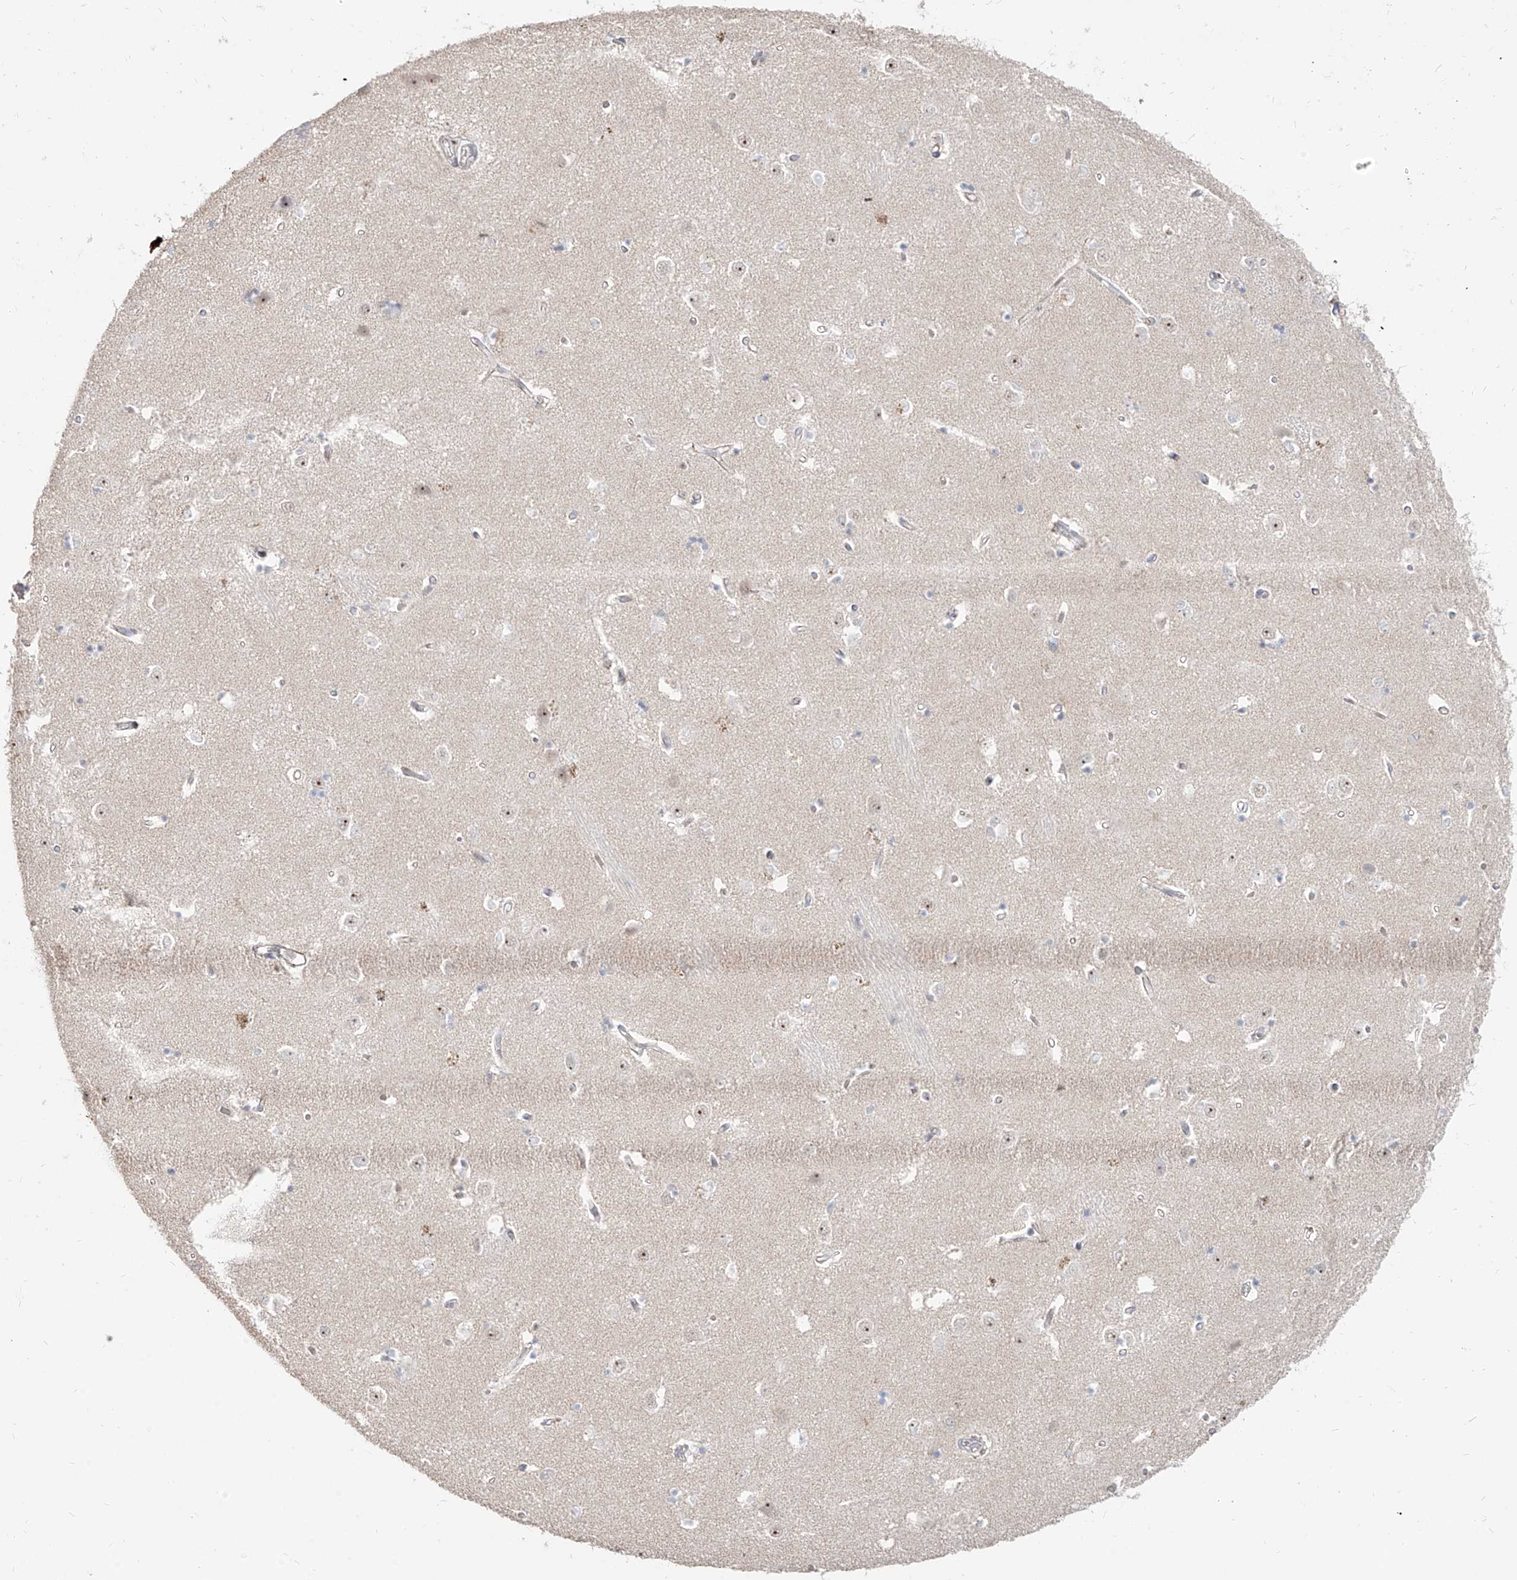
{"staining": {"intensity": "negative", "quantity": "none", "location": "none"}, "tissue": "caudate", "cell_type": "Glial cells", "image_type": "normal", "snomed": [{"axis": "morphology", "description": "Normal tissue, NOS"}, {"axis": "topography", "description": "Lateral ventricle wall"}], "caption": "Benign caudate was stained to show a protein in brown. There is no significant staining in glial cells.", "gene": "ZNF710", "patient": {"sex": "male", "age": 45}}